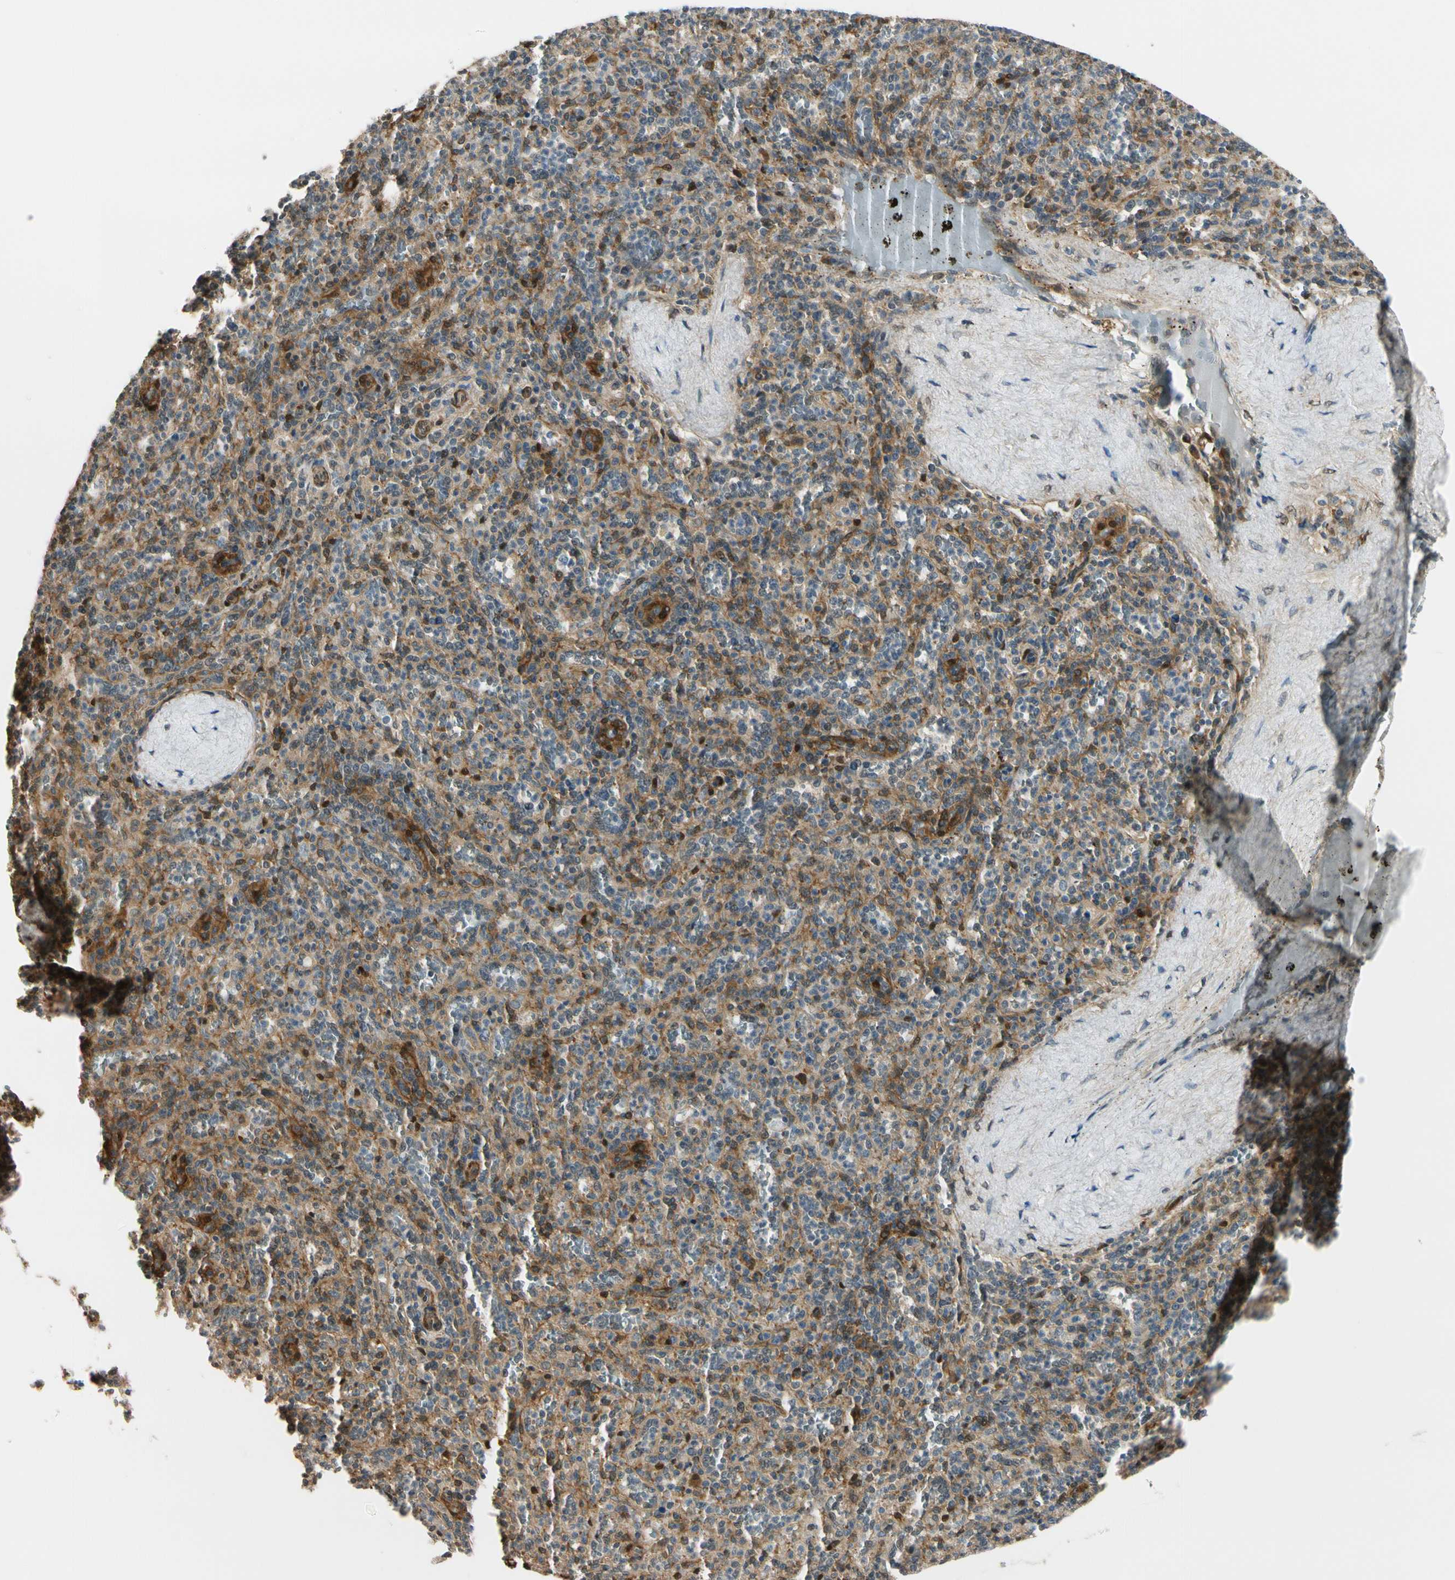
{"staining": {"intensity": "moderate", "quantity": "25%-75%", "location": "cytoplasmic/membranous"}, "tissue": "spleen", "cell_type": "Cells in red pulp", "image_type": "normal", "snomed": [{"axis": "morphology", "description": "Normal tissue, NOS"}, {"axis": "topography", "description": "Spleen"}], "caption": "Unremarkable spleen was stained to show a protein in brown. There is medium levels of moderate cytoplasmic/membranous positivity in about 25%-75% of cells in red pulp.", "gene": "RASGRF1", "patient": {"sex": "male", "age": 36}}